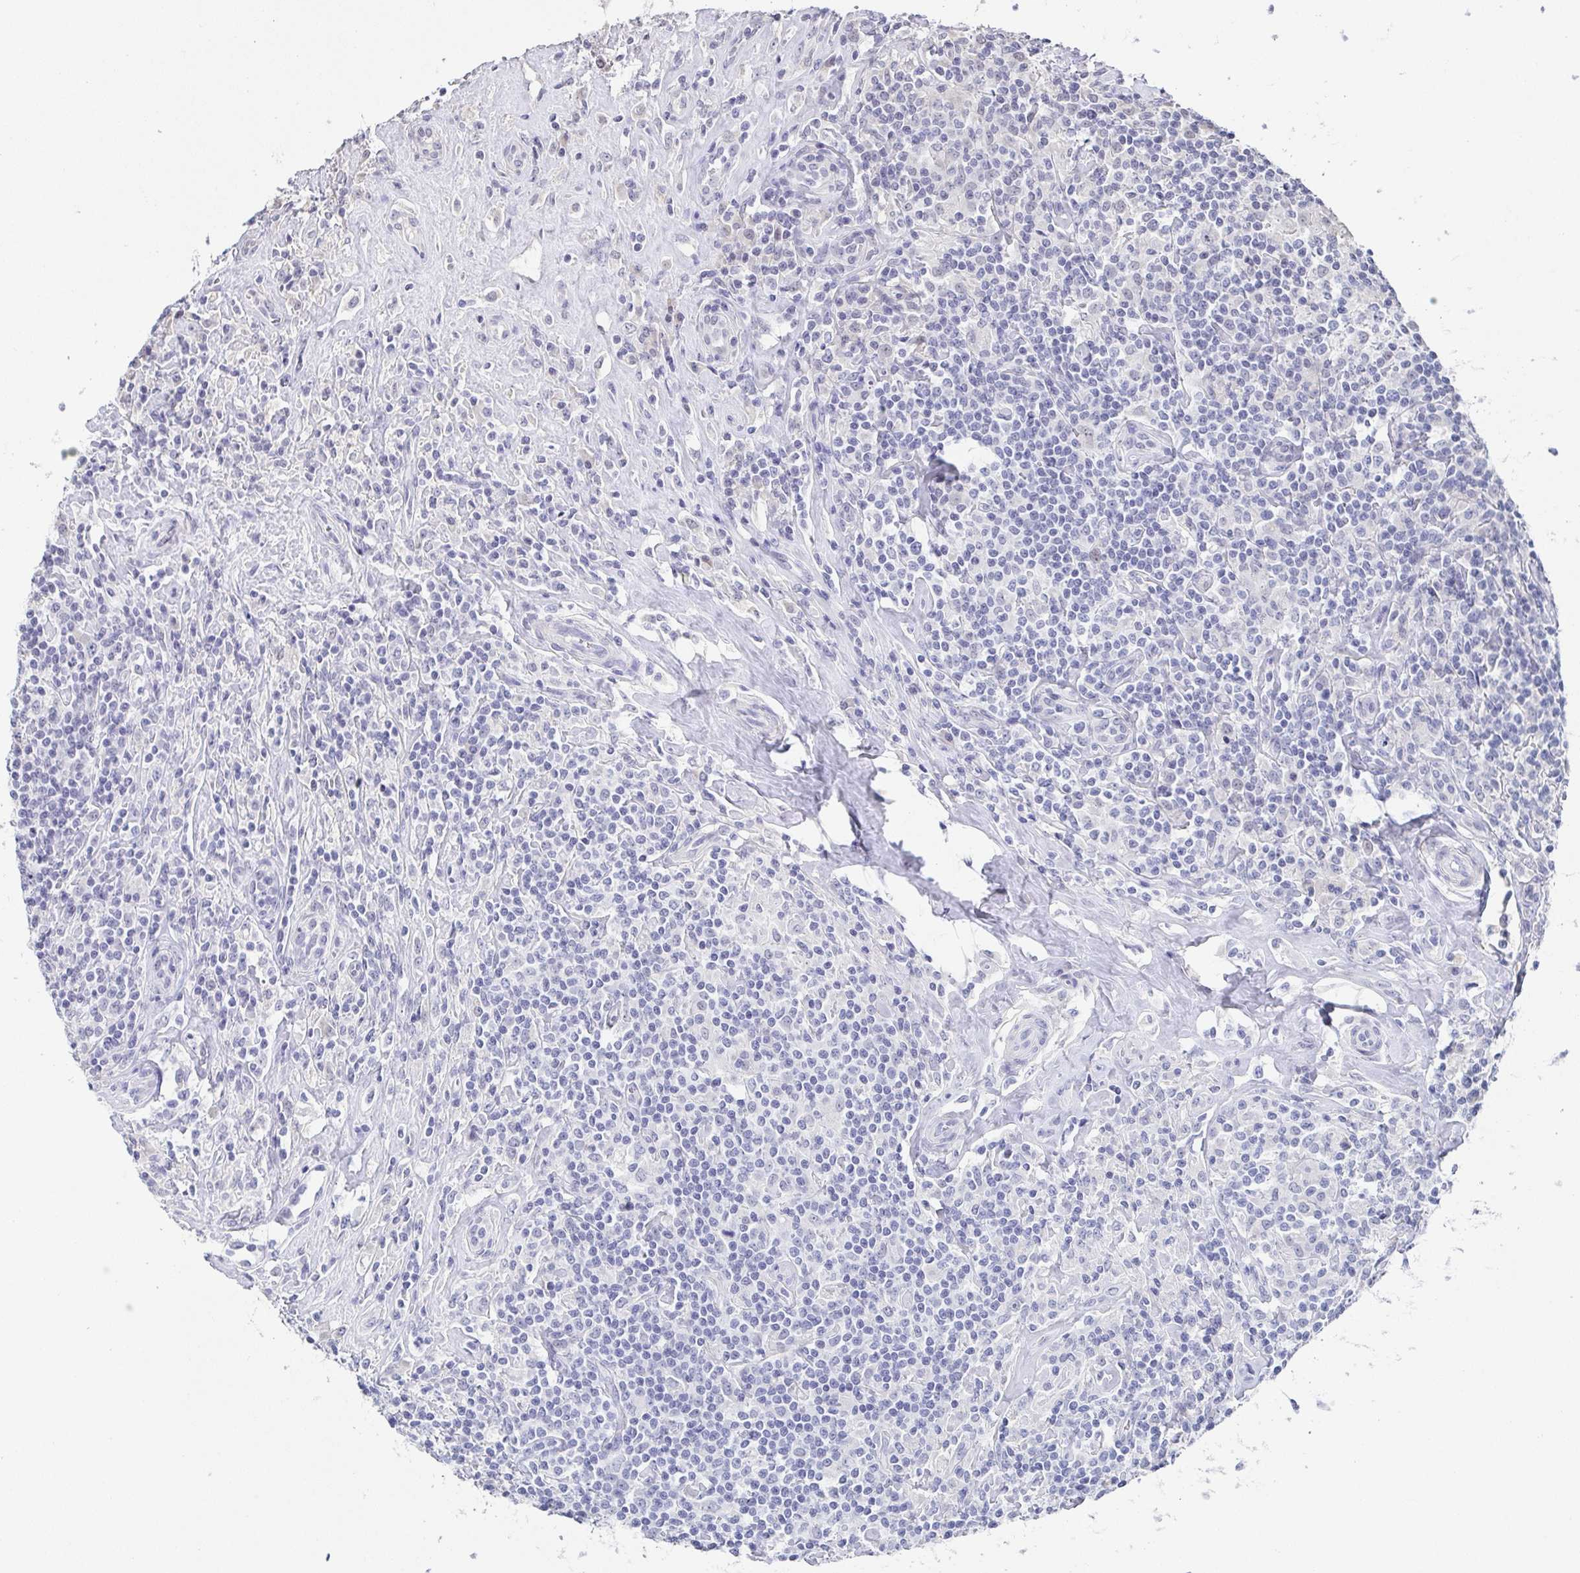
{"staining": {"intensity": "negative", "quantity": "none", "location": "none"}, "tissue": "lymphoma", "cell_type": "Tumor cells", "image_type": "cancer", "snomed": [{"axis": "morphology", "description": "Hodgkin's disease, NOS"}, {"axis": "morphology", "description": "Hodgkin's lymphoma, nodular sclerosis"}, {"axis": "topography", "description": "Lymph node"}], "caption": "The micrograph shows no staining of tumor cells in Hodgkin's disease. (Stains: DAB immunohistochemistry with hematoxylin counter stain, Microscopy: brightfield microscopy at high magnification).", "gene": "NEFH", "patient": {"sex": "female", "age": 10}}